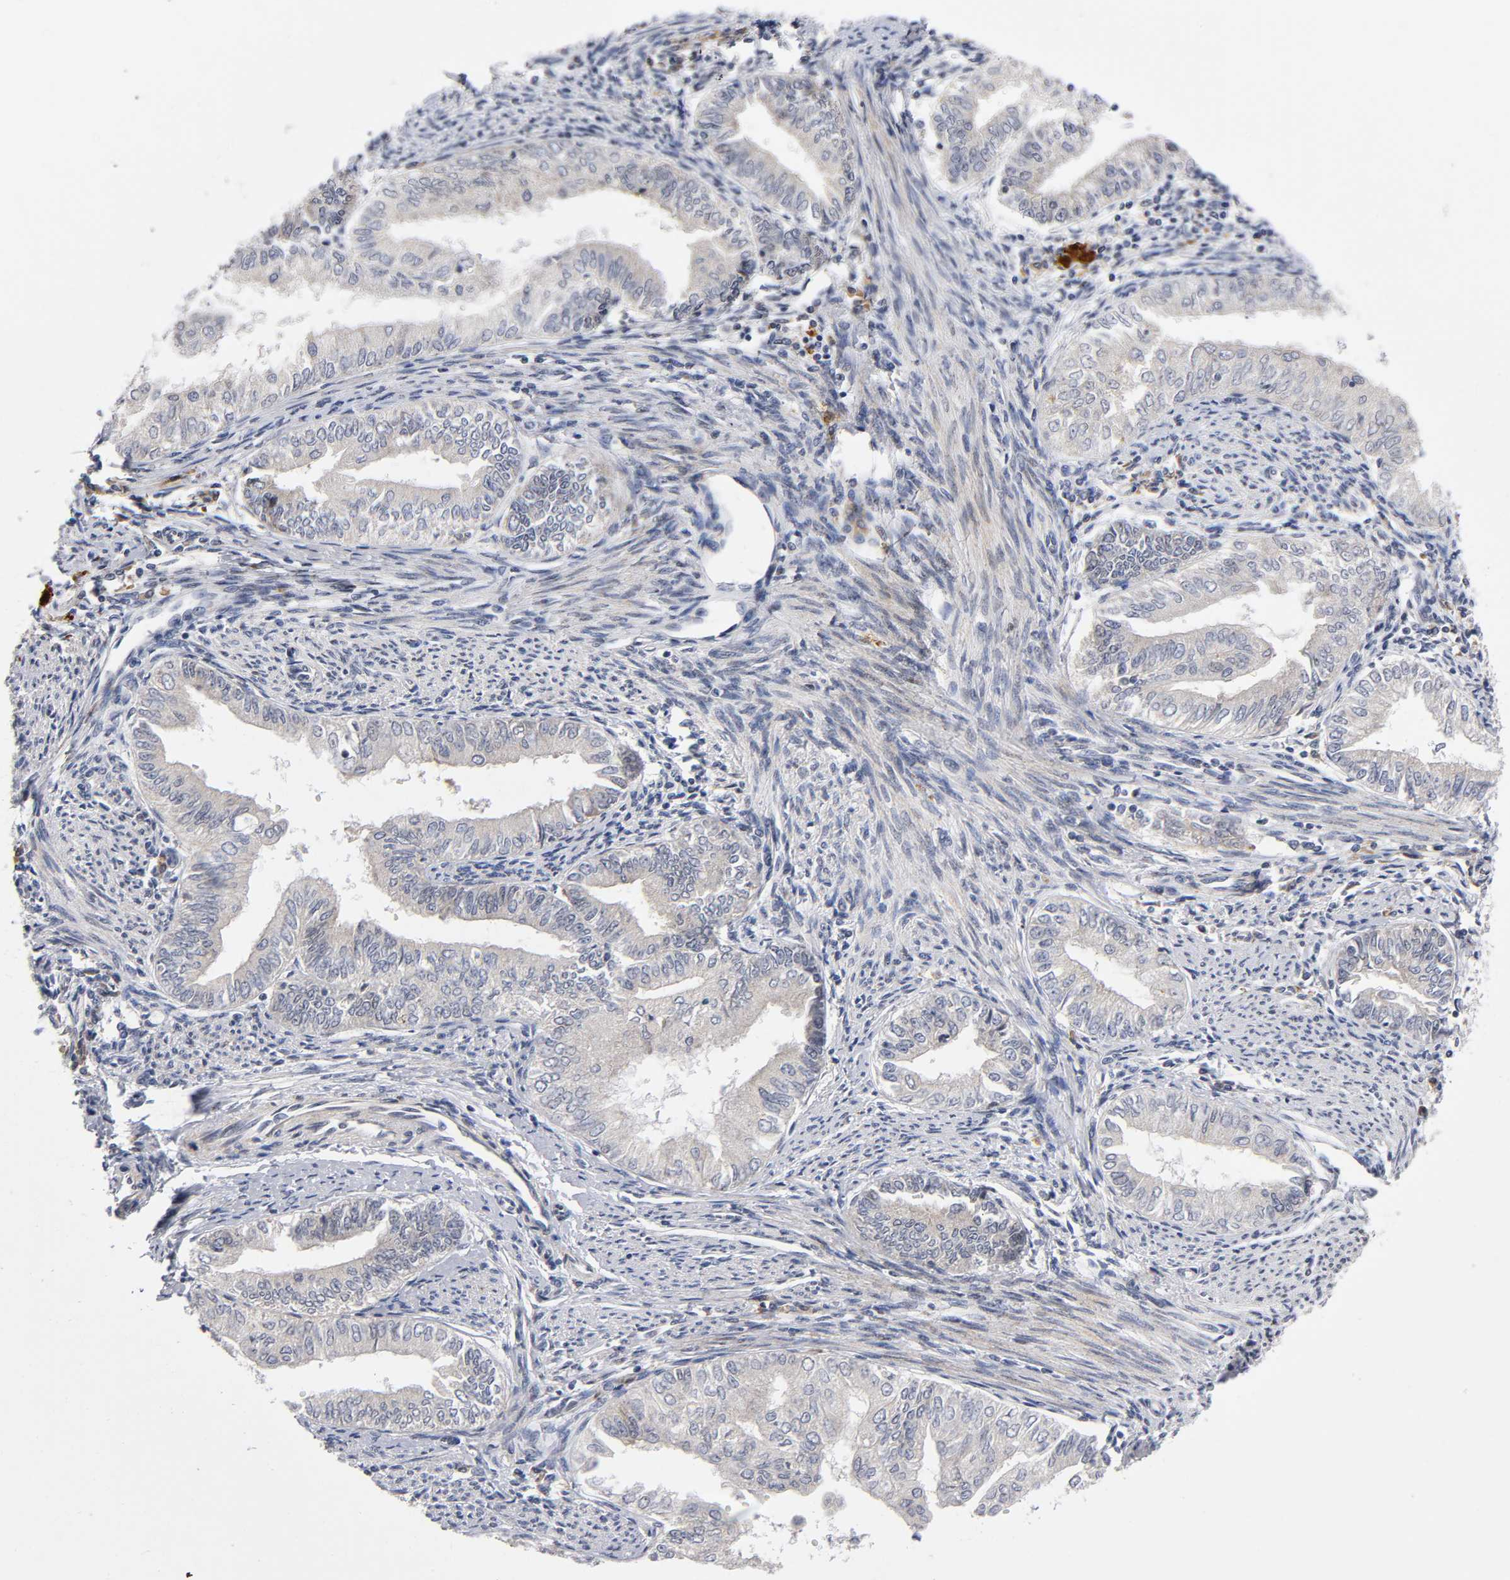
{"staining": {"intensity": "weak", "quantity": ">75%", "location": "cytoplasmic/membranous"}, "tissue": "endometrial cancer", "cell_type": "Tumor cells", "image_type": "cancer", "snomed": [{"axis": "morphology", "description": "Adenocarcinoma, NOS"}, {"axis": "topography", "description": "Endometrium"}], "caption": "Tumor cells exhibit low levels of weak cytoplasmic/membranous positivity in approximately >75% of cells in human endometrial cancer (adenocarcinoma).", "gene": "EIF5", "patient": {"sex": "female", "age": 66}}